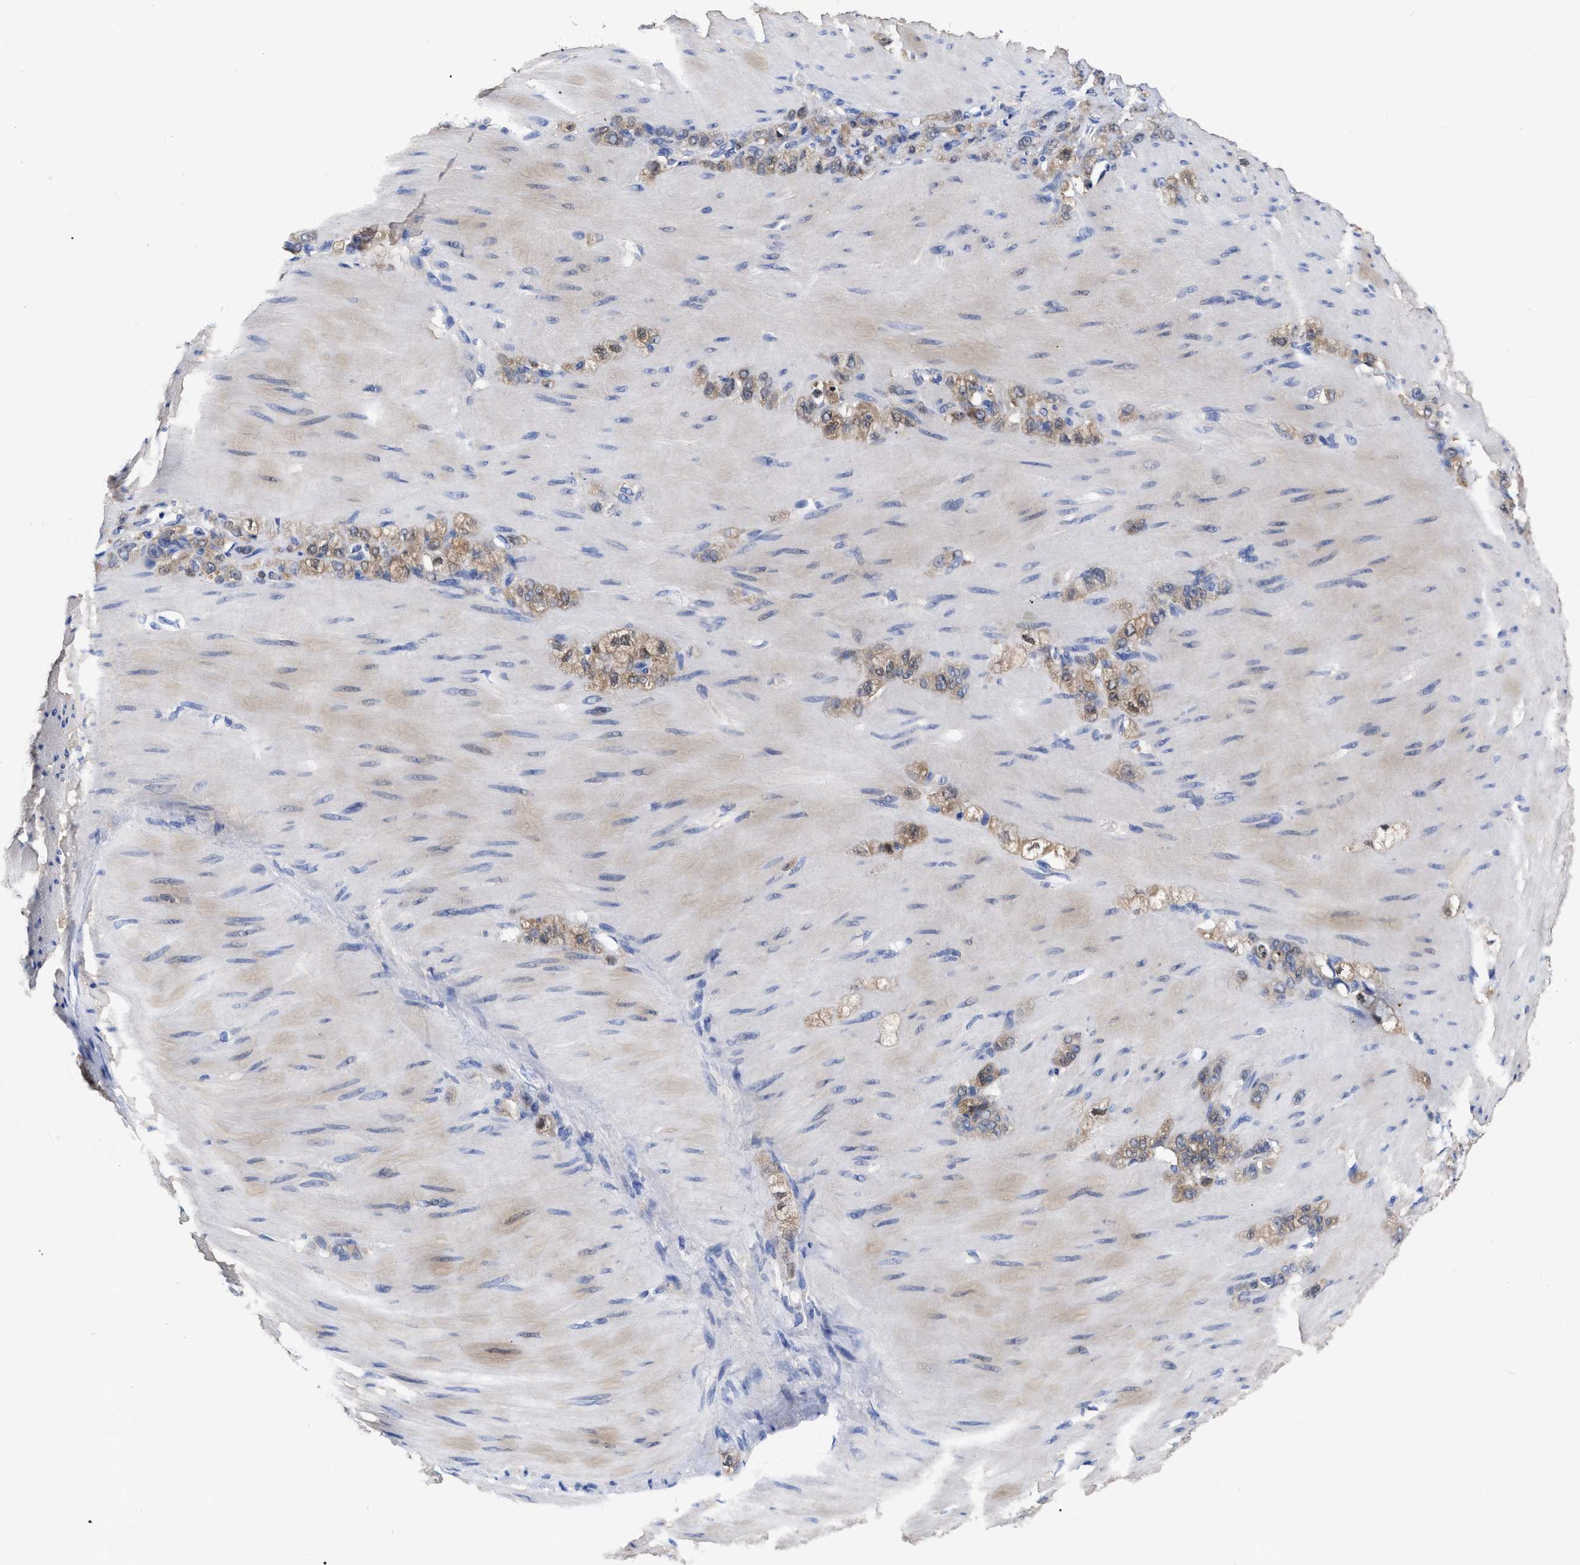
{"staining": {"intensity": "moderate", "quantity": ">75%", "location": "cytoplasmic/membranous"}, "tissue": "stomach cancer", "cell_type": "Tumor cells", "image_type": "cancer", "snomed": [{"axis": "morphology", "description": "Normal tissue, NOS"}, {"axis": "morphology", "description": "Adenocarcinoma, NOS"}, {"axis": "topography", "description": "Stomach"}], "caption": "About >75% of tumor cells in human stomach adenocarcinoma demonstrate moderate cytoplasmic/membranous protein expression as visualized by brown immunohistochemical staining.", "gene": "RBKS", "patient": {"sex": "male", "age": 82}}